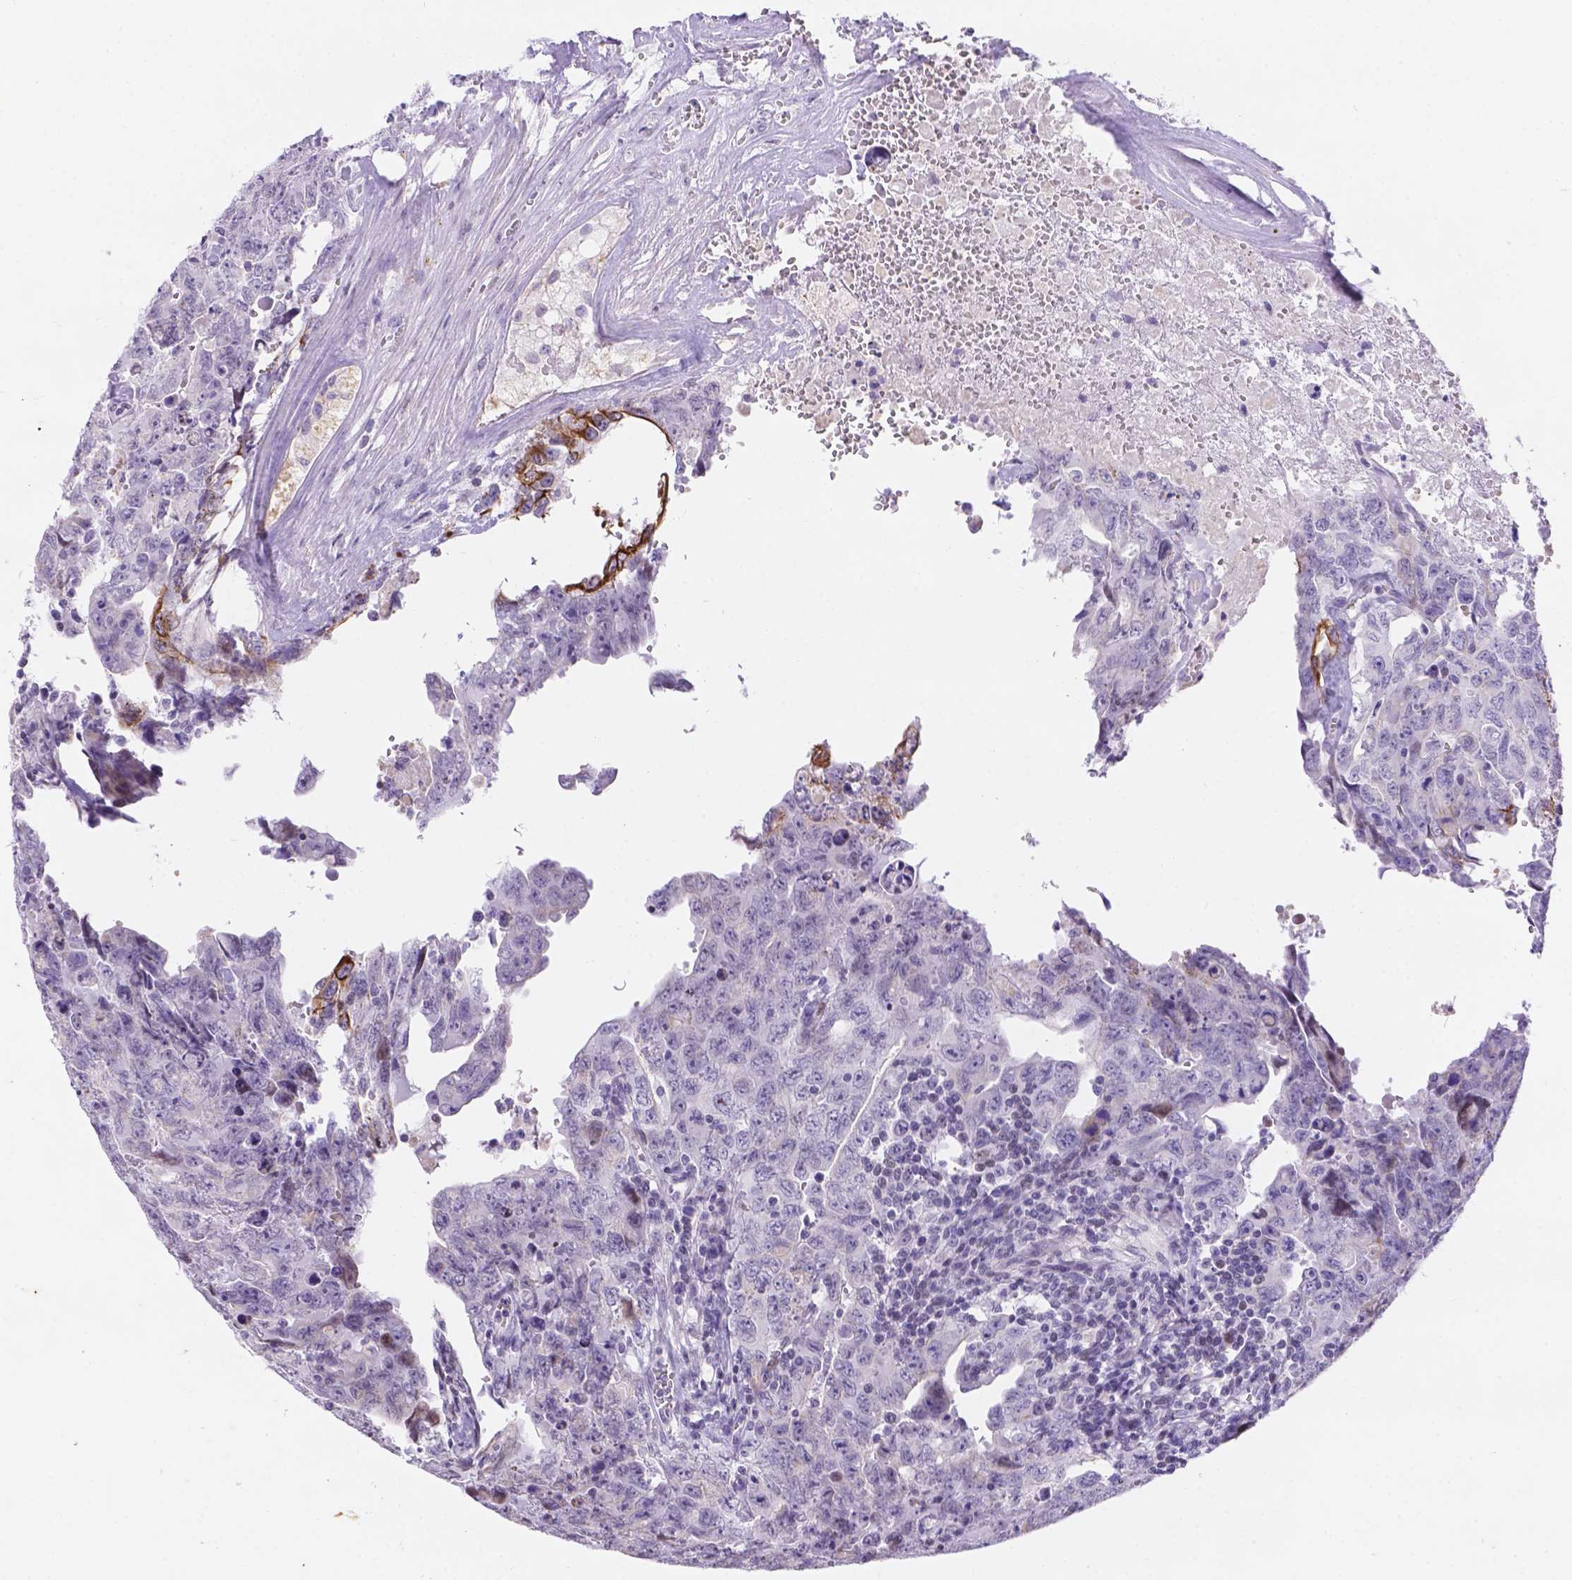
{"staining": {"intensity": "strong", "quantity": "<25%", "location": "cytoplasmic/membranous"}, "tissue": "testis cancer", "cell_type": "Tumor cells", "image_type": "cancer", "snomed": [{"axis": "morphology", "description": "Carcinoma, Embryonal, NOS"}, {"axis": "topography", "description": "Testis"}], "caption": "Tumor cells reveal strong cytoplasmic/membranous staining in about <25% of cells in testis cancer (embryonal carcinoma).", "gene": "DMWD", "patient": {"sex": "male", "age": 24}}